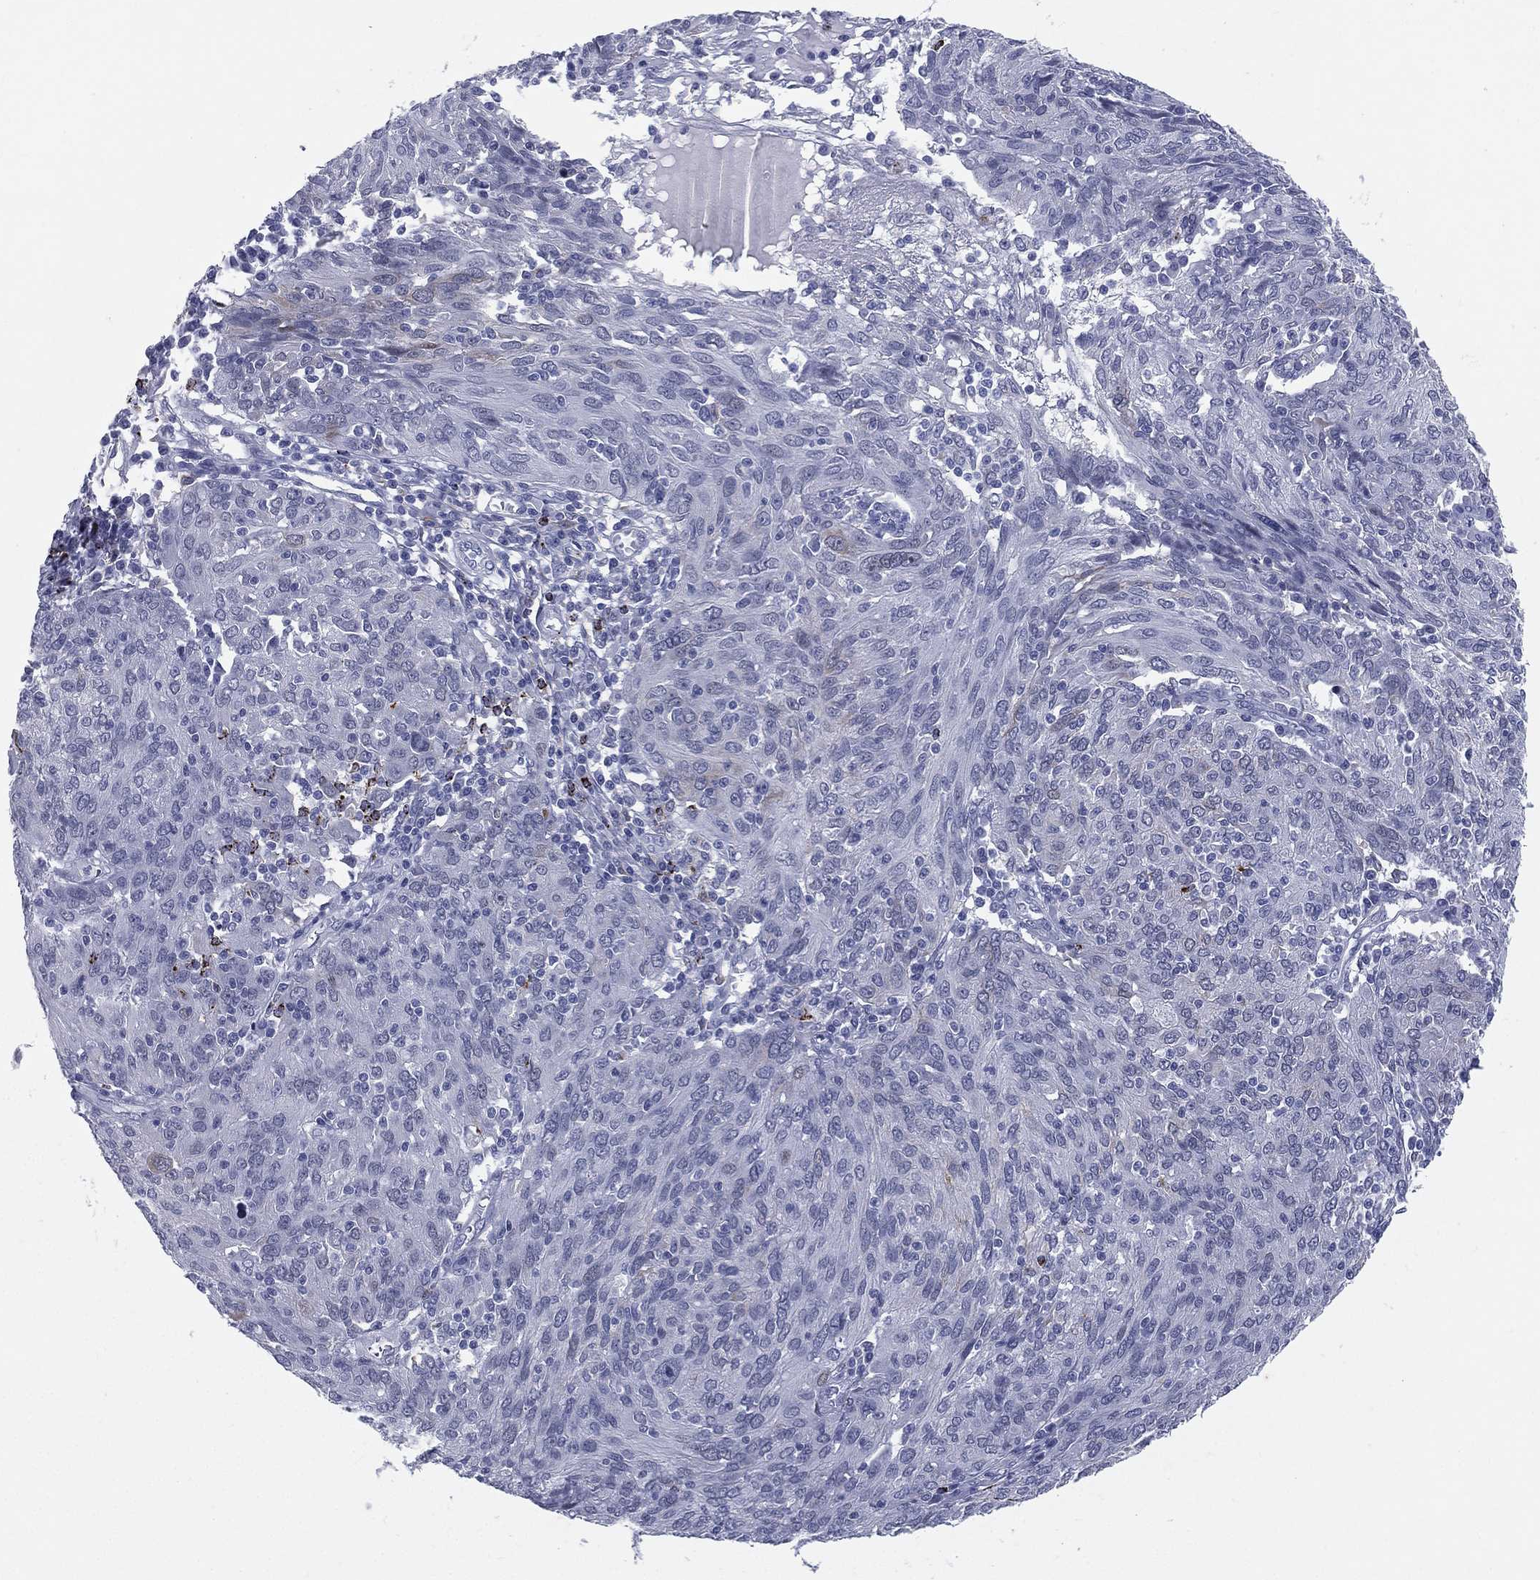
{"staining": {"intensity": "negative", "quantity": "none", "location": "none"}, "tissue": "ovarian cancer", "cell_type": "Tumor cells", "image_type": "cancer", "snomed": [{"axis": "morphology", "description": "Carcinoma, endometroid"}, {"axis": "topography", "description": "Ovary"}], "caption": "A micrograph of endometroid carcinoma (ovarian) stained for a protein displays no brown staining in tumor cells.", "gene": "HLA-DOA", "patient": {"sex": "female", "age": 50}}